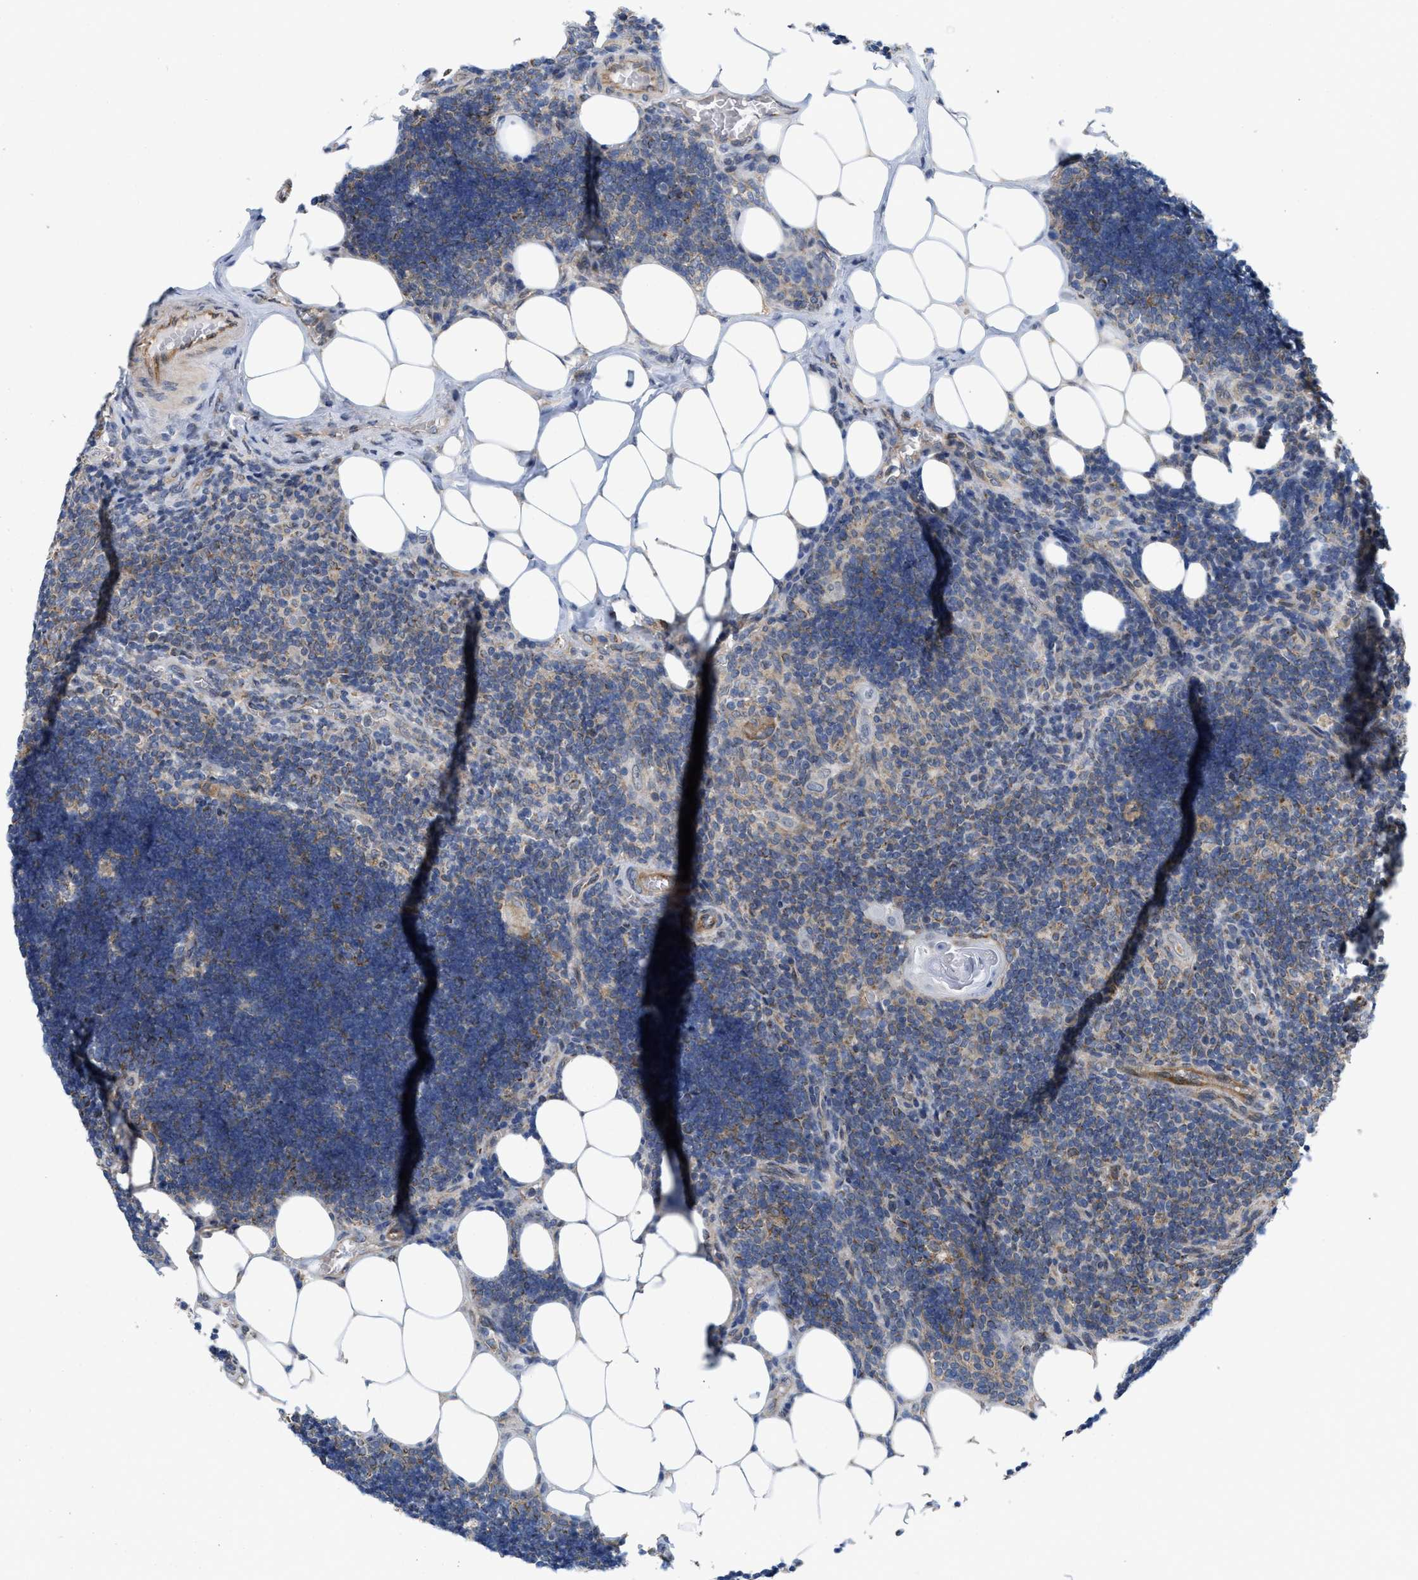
{"staining": {"intensity": "moderate", "quantity": "<25%", "location": "cytoplasmic/membranous"}, "tissue": "lymph node", "cell_type": "Germinal center cells", "image_type": "normal", "snomed": [{"axis": "morphology", "description": "Normal tissue, NOS"}, {"axis": "topography", "description": "Lymph node"}], "caption": "Protein staining demonstrates moderate cytoplasmic/membranous staining in approximately <25% of germinal center cells in normal lymph node. Nuclei are stained in blue.", "gene": "EOGT", "patient": {"sex": "male", "age": 33}}